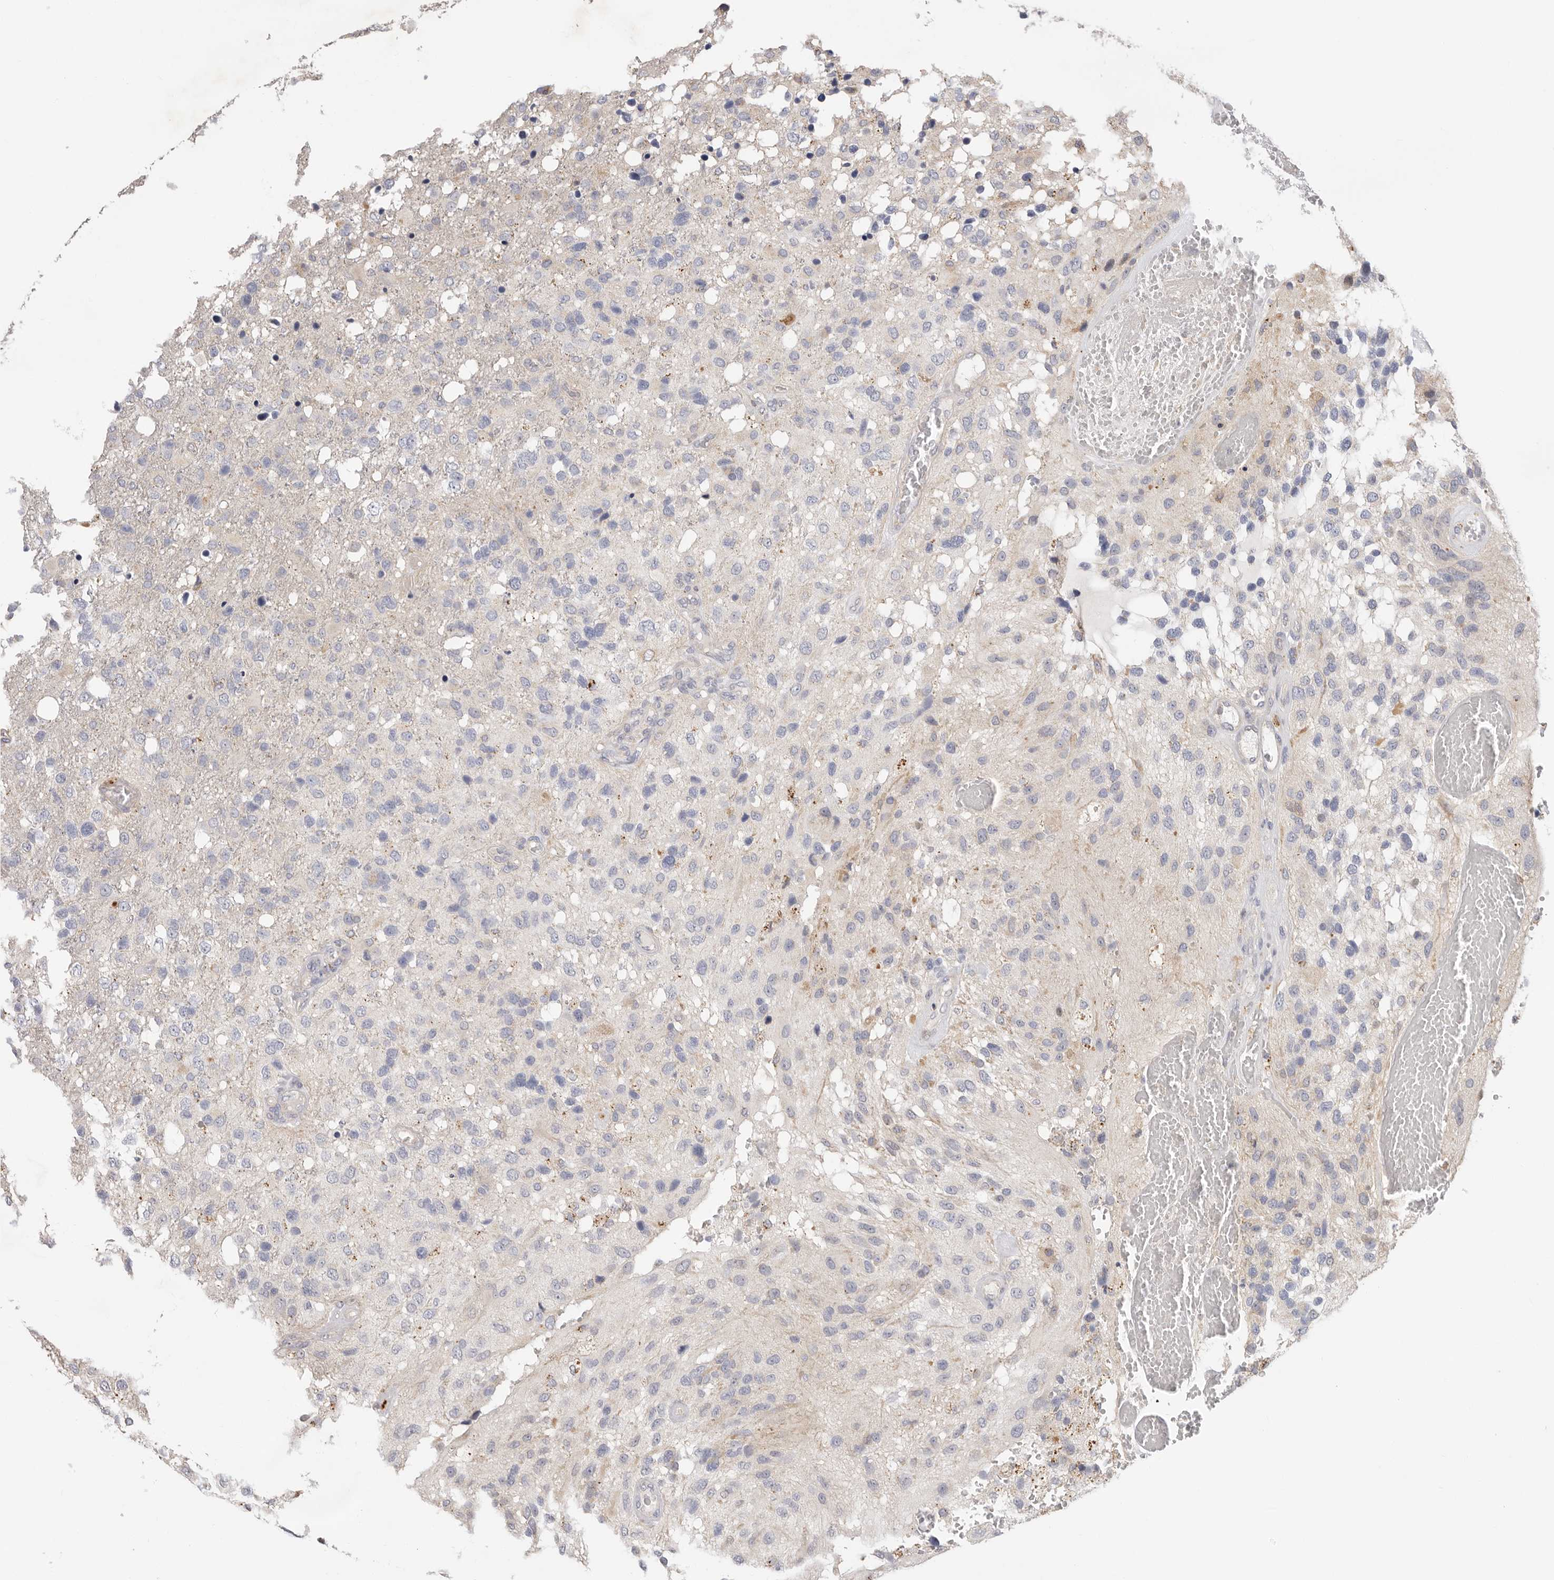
{"staining": {"intensity": "negative", "quantity": "none", "location": "none"}, "tissue": "glioma", "cell_type": "Tumor cells", "image_type": "cancer", "snomed": [{"axis": "morphology", "description": "Glioma, malignant, High grade"}, {"axis": "topography", "description": "Brain"}], "caption": "Tumor cells are negative for protein expression in human glioma. Nuclei are stained in blue.", "gene": "USH1C", "patient": {"sex": "female", "age": 58}}